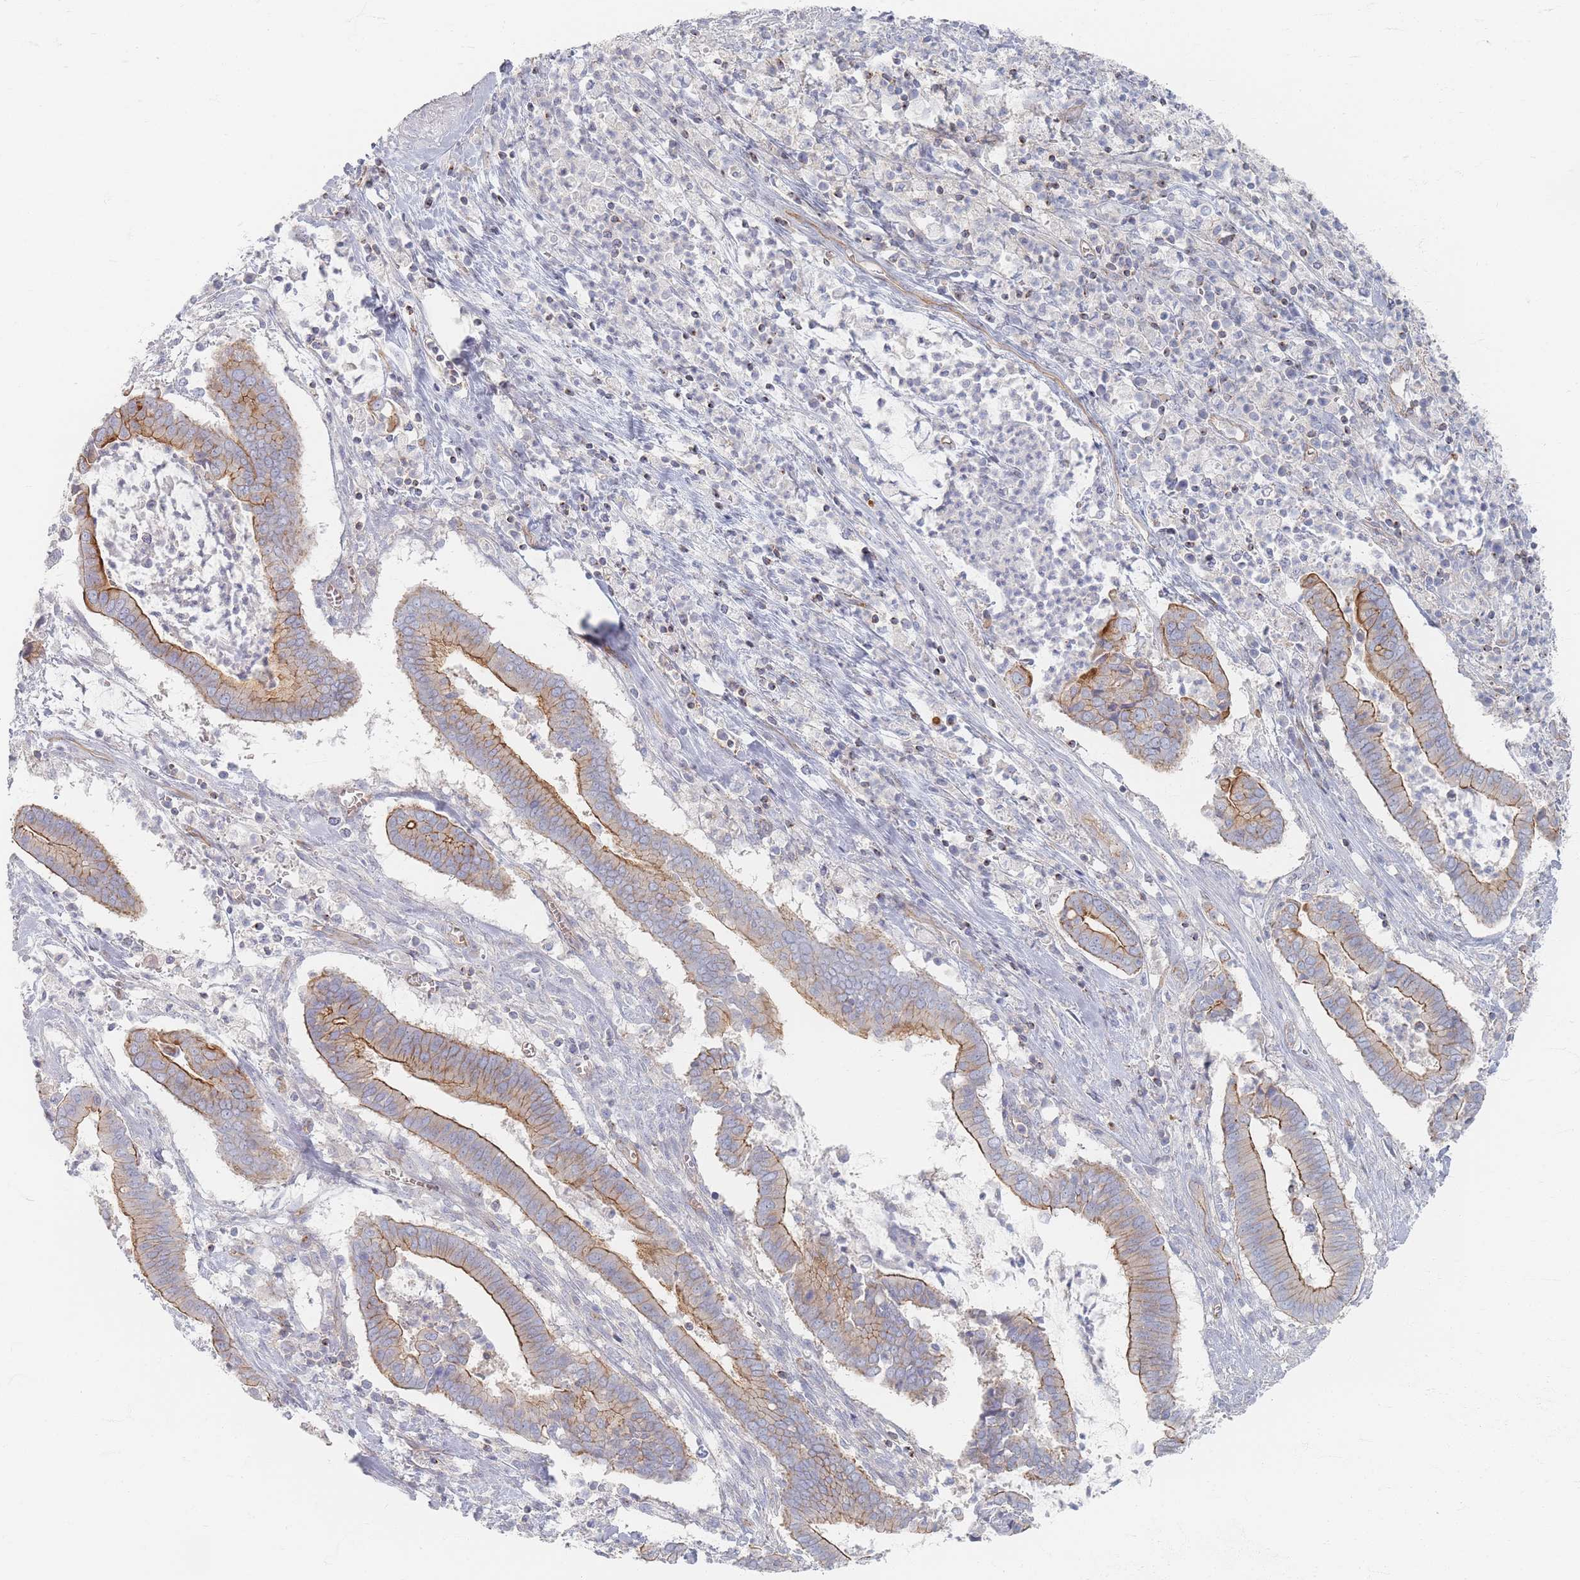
{"staining": {"intensity": "moderate", "quantity": "25%-75%", "location": "cytoplasmic/membranous"}, "tissue": "cervical cancer", "cell_type": "Tumor cells", "image_type": "cancer", "snomed": [{"axis": "morphology", "description": "Adenocarcinoma, NOS"}, {"axis": "topography", "description": "Cervix"}], "caption": "IHC (DAB) staining of human cervical adenocarcinoma demonstrates moderate cytoplasmic/membranous protein staining in approximately 25%-75% of tumor cells.", "gene": "GNB1", "patient": {"sex": "female", "age": 44}}